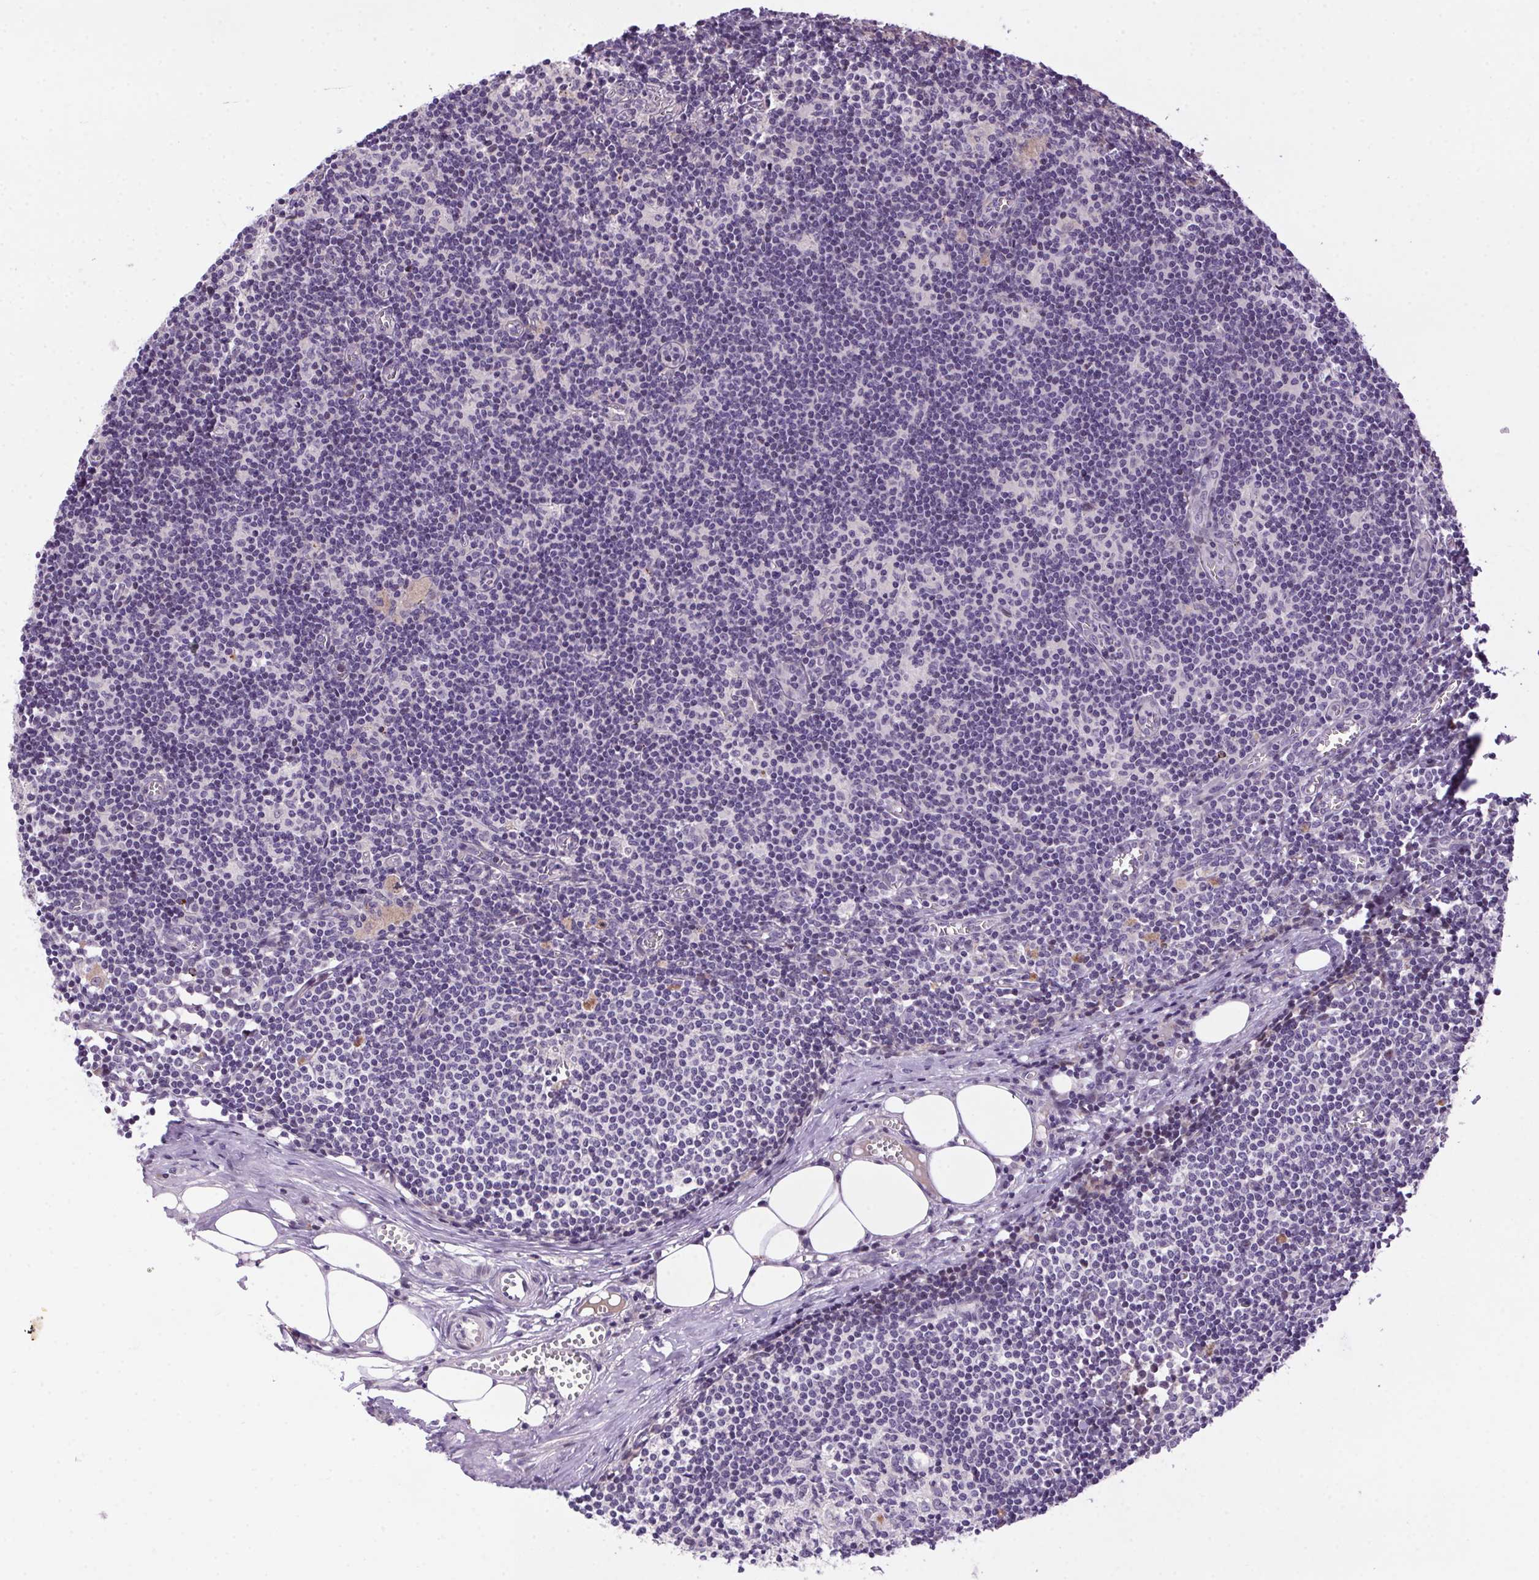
{"staining": {"intensity": "negative", "quantity": "none", "location": "none"}, "tissue": "lymph node", "cell_type": "Germinal center cells", "image_type": "normal", "snomed": [{"axis": "morphology", "description": "Normal tissue, NOS"}, {"axis": "topography", "description": "Lymph node"}], "caption": "DAB (3,3'-diaminobenzidine) immunohistochemical staining of unremarkable lymph node displays no significant expression in germinal center cells. (DAB (3,3'-diaminobenzidine) immunohistochemistry with hematoxylin counter stain).", "gene": "LRRTM1", "patient": {"sex": "female", "age": 52}}